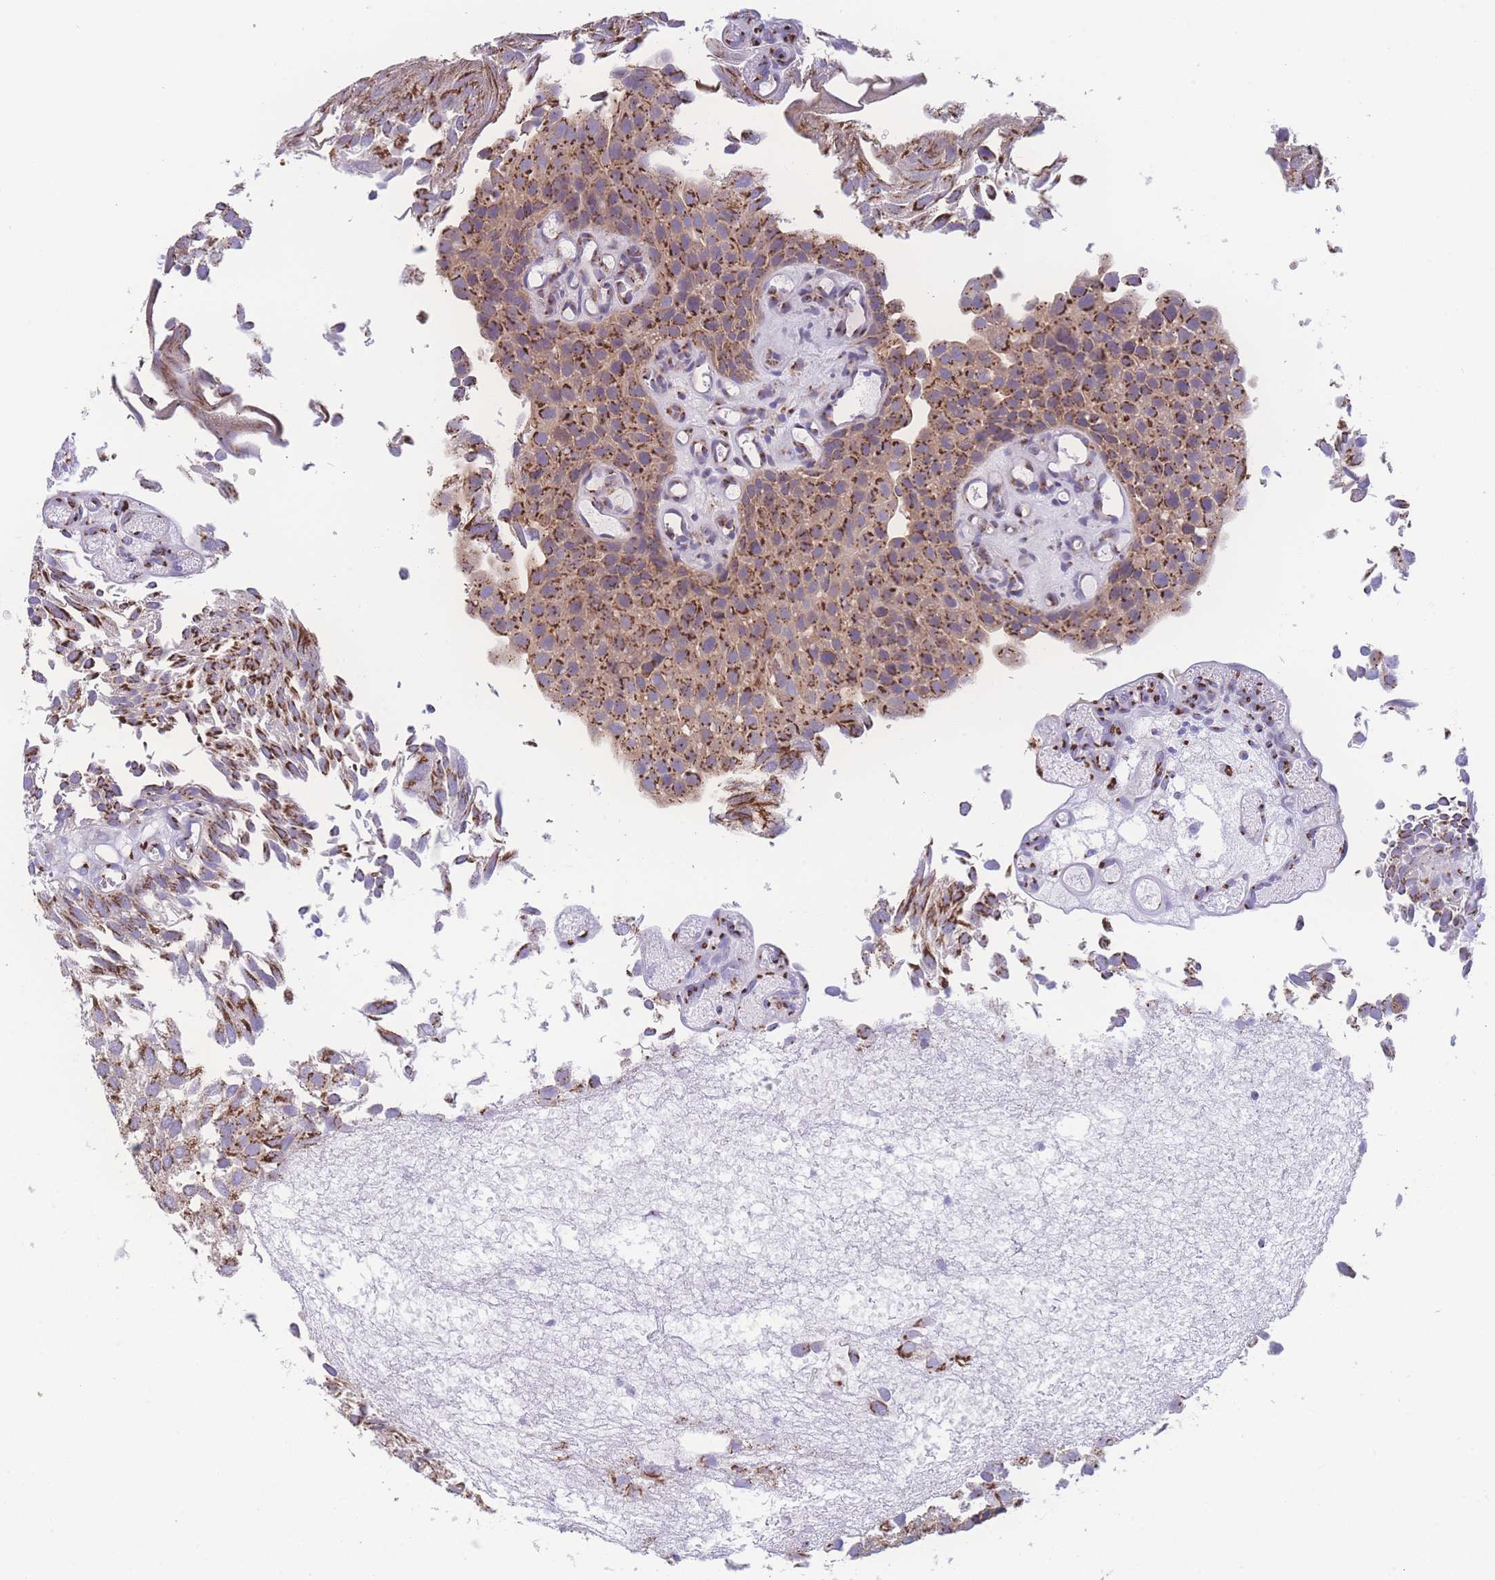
{"staining": {"intensity": "moderate", "quantity": ">75%", "location": "cytoplasmic/membranous"}, "tissue": "urothelial cancer", "cell_type": "Tumor cells", "image_type": "cancer", "snomed": [{"axis": "morphology", "description": "Urothelial carcinoma, Low grade"}, {"axis": "topography", "description": "Urinary bladder"}], "caption": "Immunohistochemistry (IHC) image of human urothelial cancer stained for a protein (brown), which displays medium levels of moderate cytoplasmic/membranous staining in approximately >75% of tumor cells.", "gene": "GOLM2", "patient": {"sex": "male", "age": 88}}